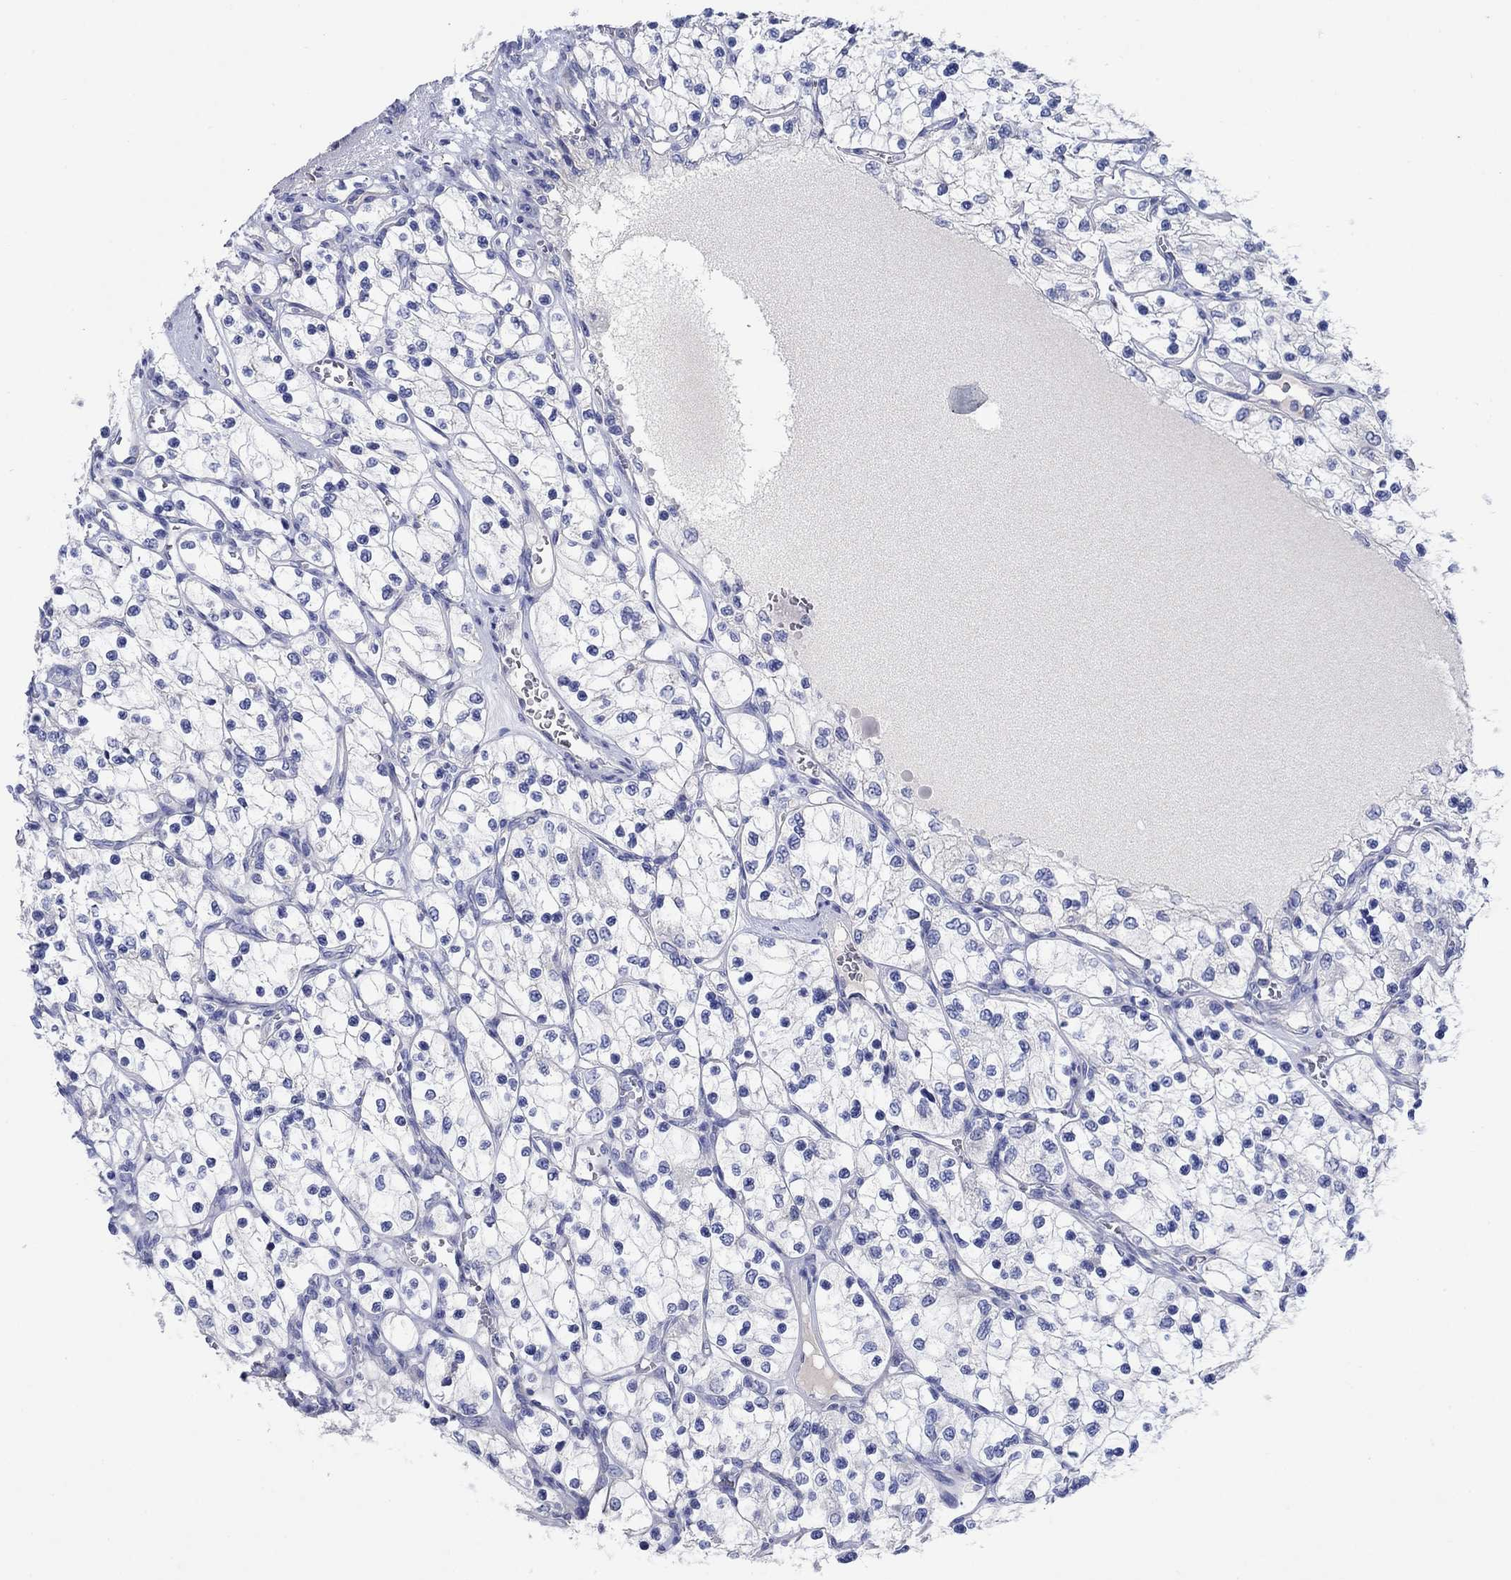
{"staining": {"intensity": "negative", "quantity": "none", "location": "none"}, "tissue": "renal cancer", "cell_type": "Tumor cells", "image_type": "cancer", "snomed": [{"axis": "morphology", "description": "Adenocarcinoma, NOS"}, {"axis": "topography", "description": "Kidney"}], "caption": "Tumor cells are negative for protein expression in human renal adenocarcinoma. The staining was performed using DAB (3,3'-diaminobenzidine) to visualize the protein expression in brown, while the nuclei were stained in blue with hematoxylin (Magnification: 20x).", "gene": "TRIM16", "patient": {"sex": "female", "age": 69}}